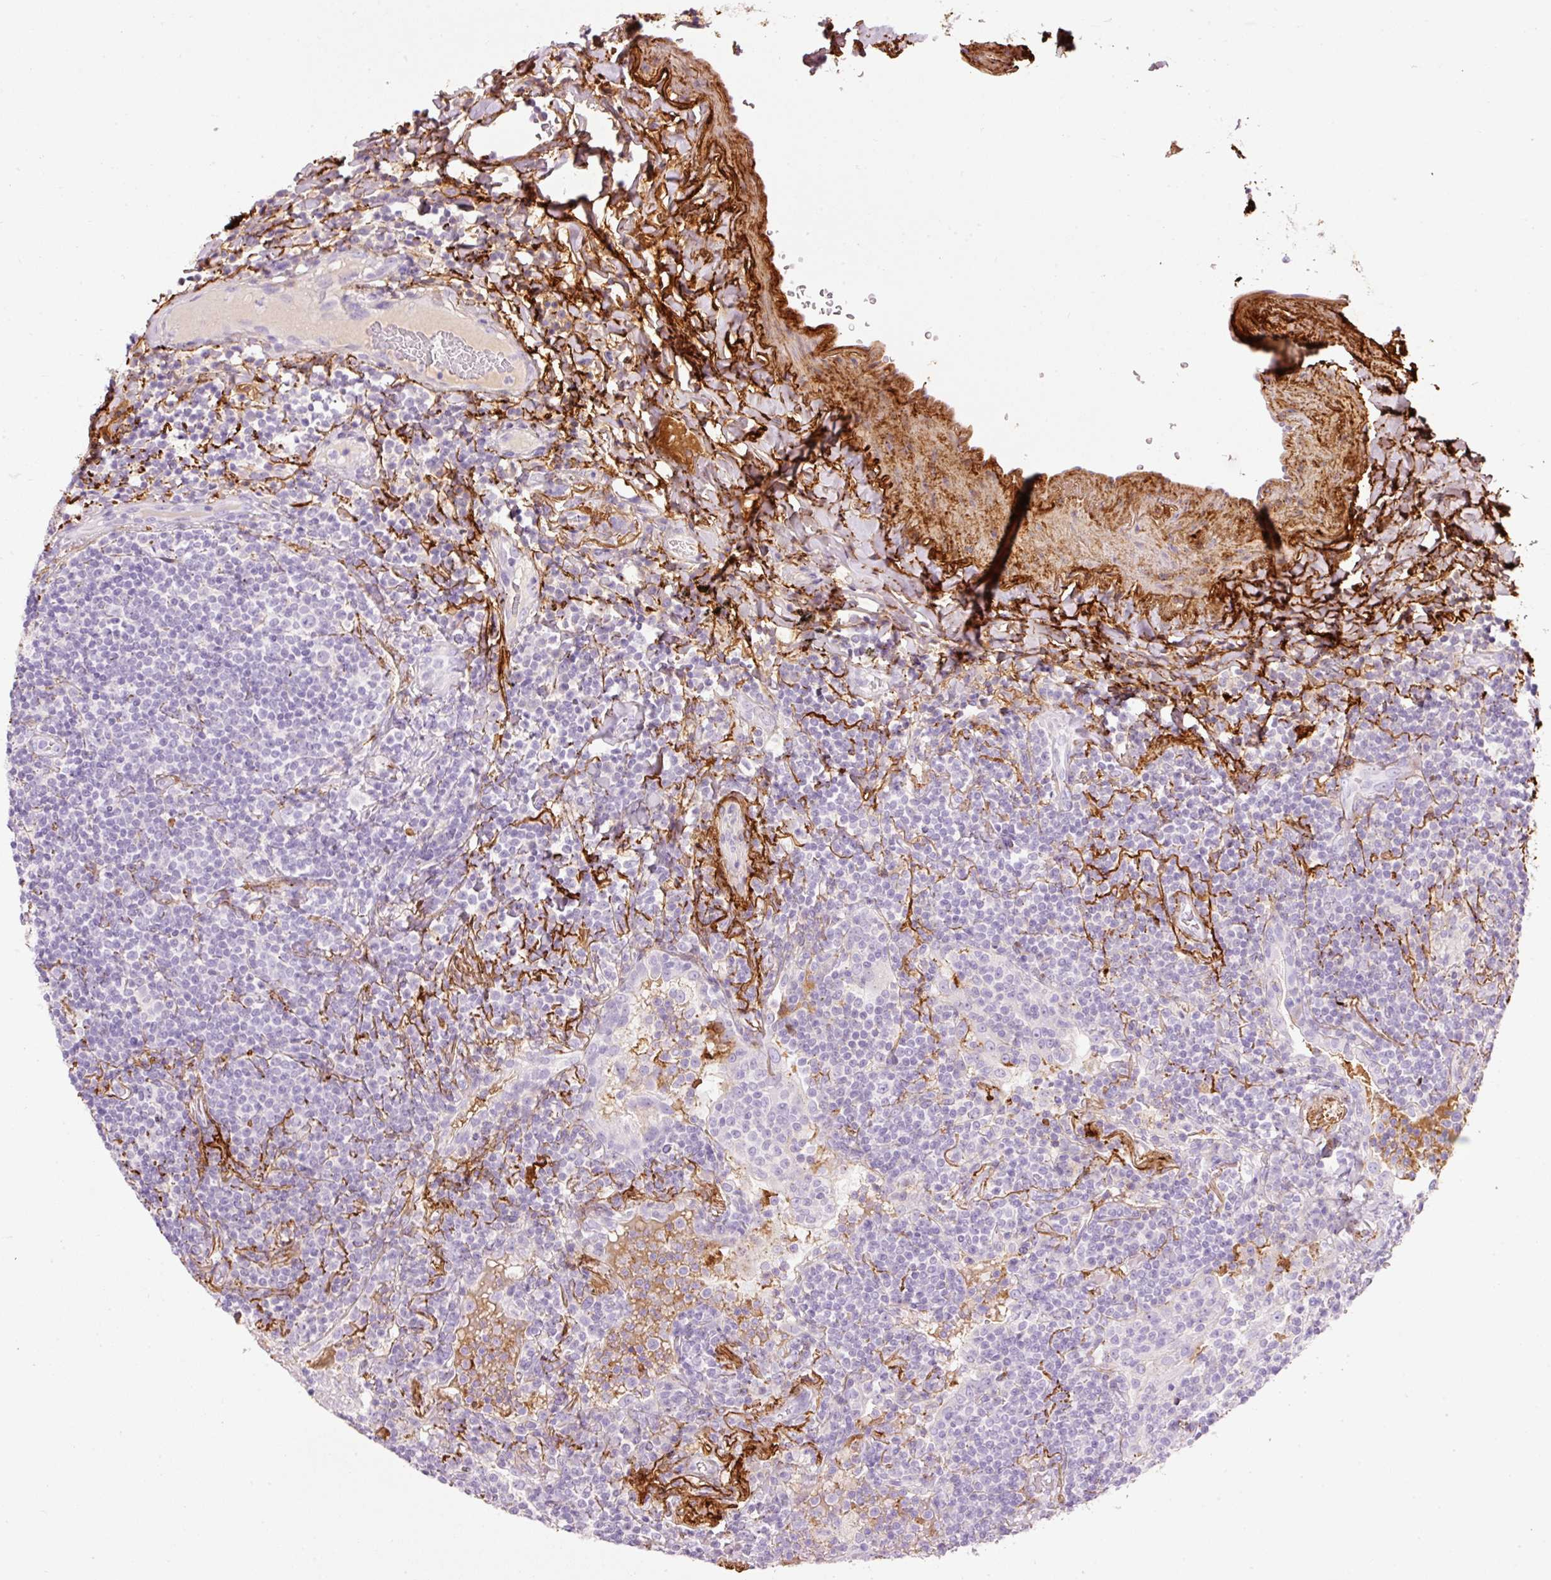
{"staining": {"intensity": "negative", "quantity": "none", "location": "none"}, "tissue": "lymphoma", "cell_type": "Tumor cells", "image_type": "cancer", "snomed": [{"axis": "morphology", "description": "Malignant lymphoma, non-Hodgkin's type, Low grade"}, {"axis": "topography", "description": "Lung"}], "caption": "High power microscopy micrograph of an immunohistochemistry (IHC) photomicrograph of lymphoma, revealing no significant positivity in tumor cells.", "gene": "MFAP4", "patient": {"sex": "female", "age": 71}}